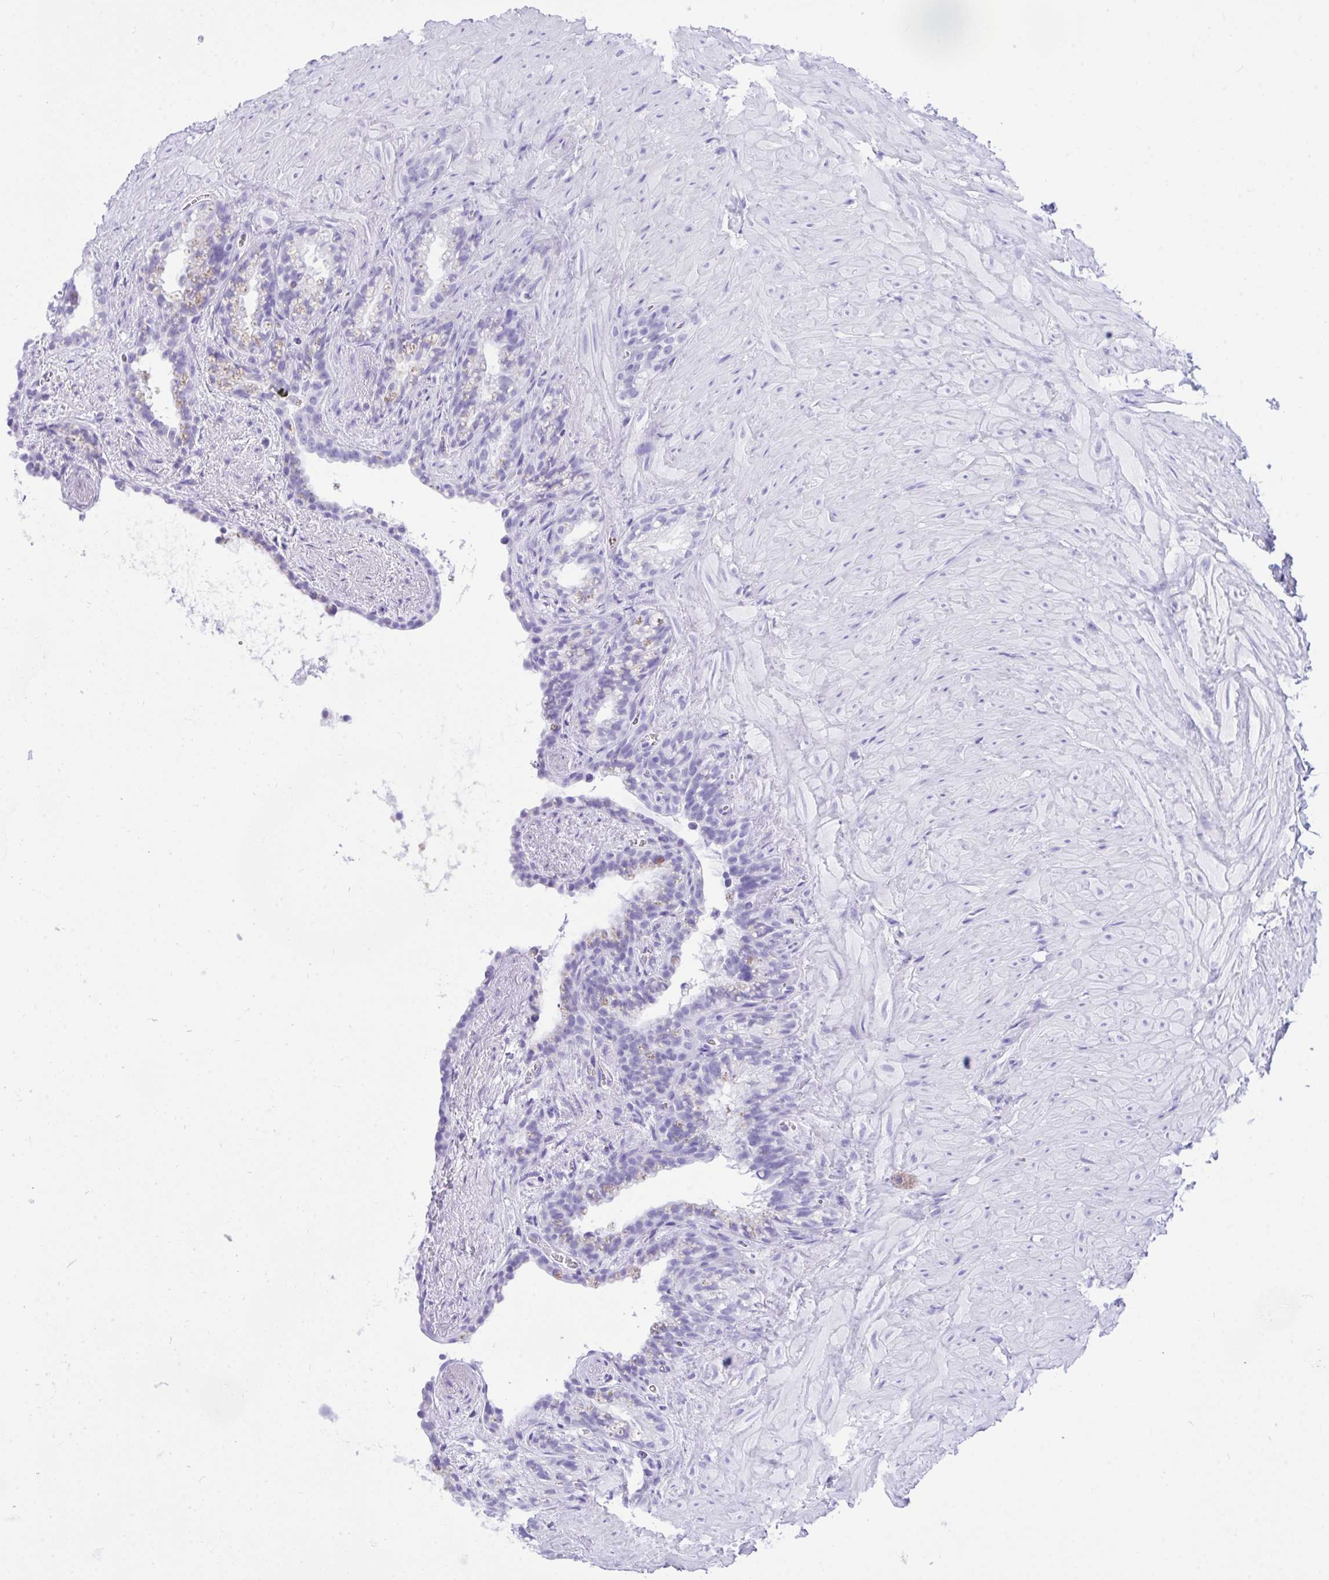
{"staining": {"intensity": "negative", "quantity": "none", "location": "none"}, "tissue": "seminal vesicle", "cell_type": "Glandular cells", "image_type": "normal", "snomed": [{"axis": "morphology", "description": "Normal tissue, NOS"}, {"axis": "topography", "description": "Seminal veicle"}], "caption": "This is an immunohistochemistry (IHC) micrograph of normal human seminal vesicle. There is no expression in glandular cells.", "gene": "TLN2", "patient": {"sex": "male", "age": 76}}